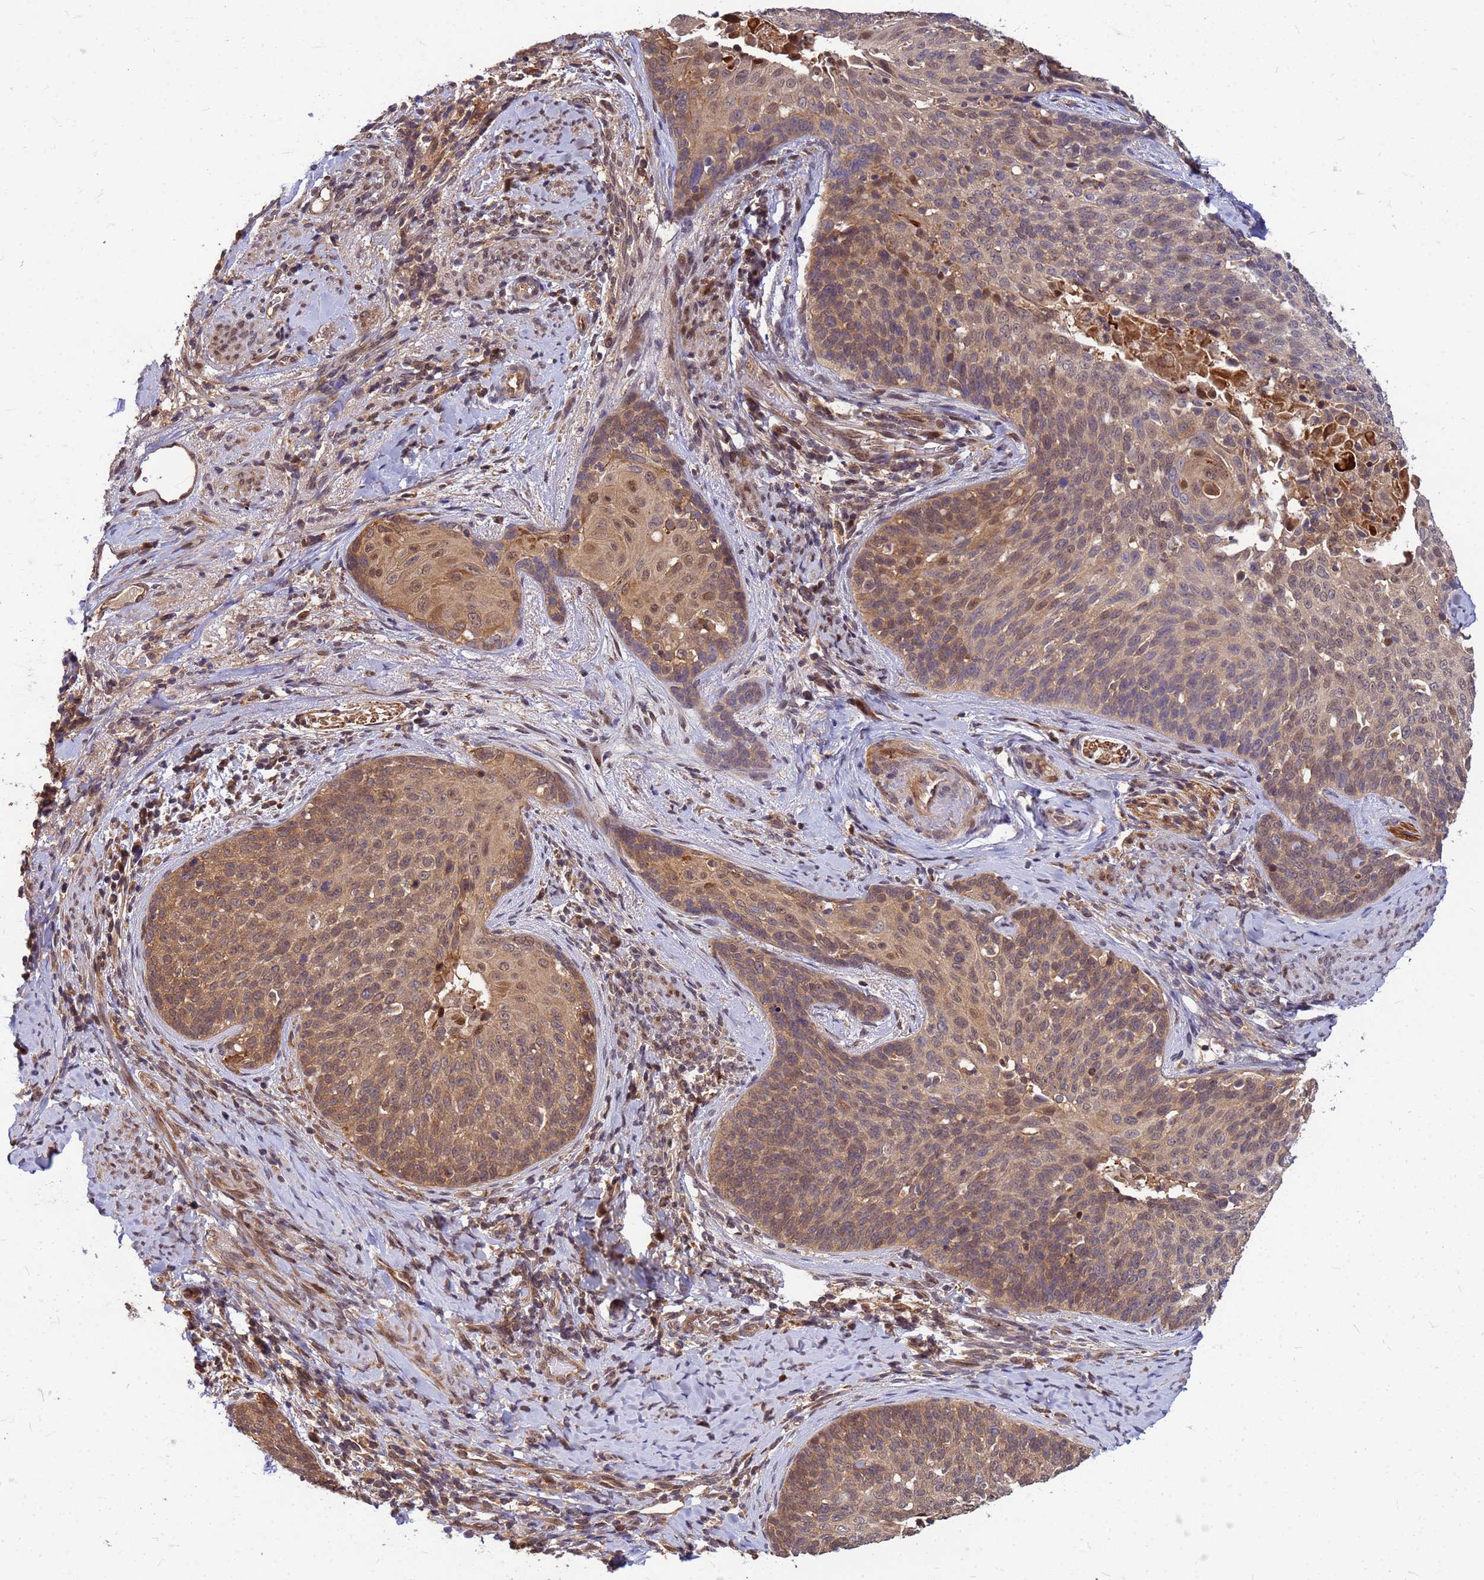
{"staining": {"intensity": "moderate", "quantity": ">75%", "location": "cytoplasmic/membranous,nuclear"}, "tissue": "cervical cancer", "cell_type": "Tumor cells", "image_type": "cancer", "snomed": [{"axis": "morphology", "description": "Squamous cell carcinoma, NOS"}, {"axis": "topography", "description": "Cervix"}], "caption": "Immunohistochemistry (IHC) photomicrograph of cervical cancer (squamous cell carcinoma) stained for a protein (brown), which shows medium levels of moderate cytoplasmic/membranous and nuclear expression in about >75% of tumor cells.", "gene": "DUS4L", "patient": {"sex": "female", "age": 50}}